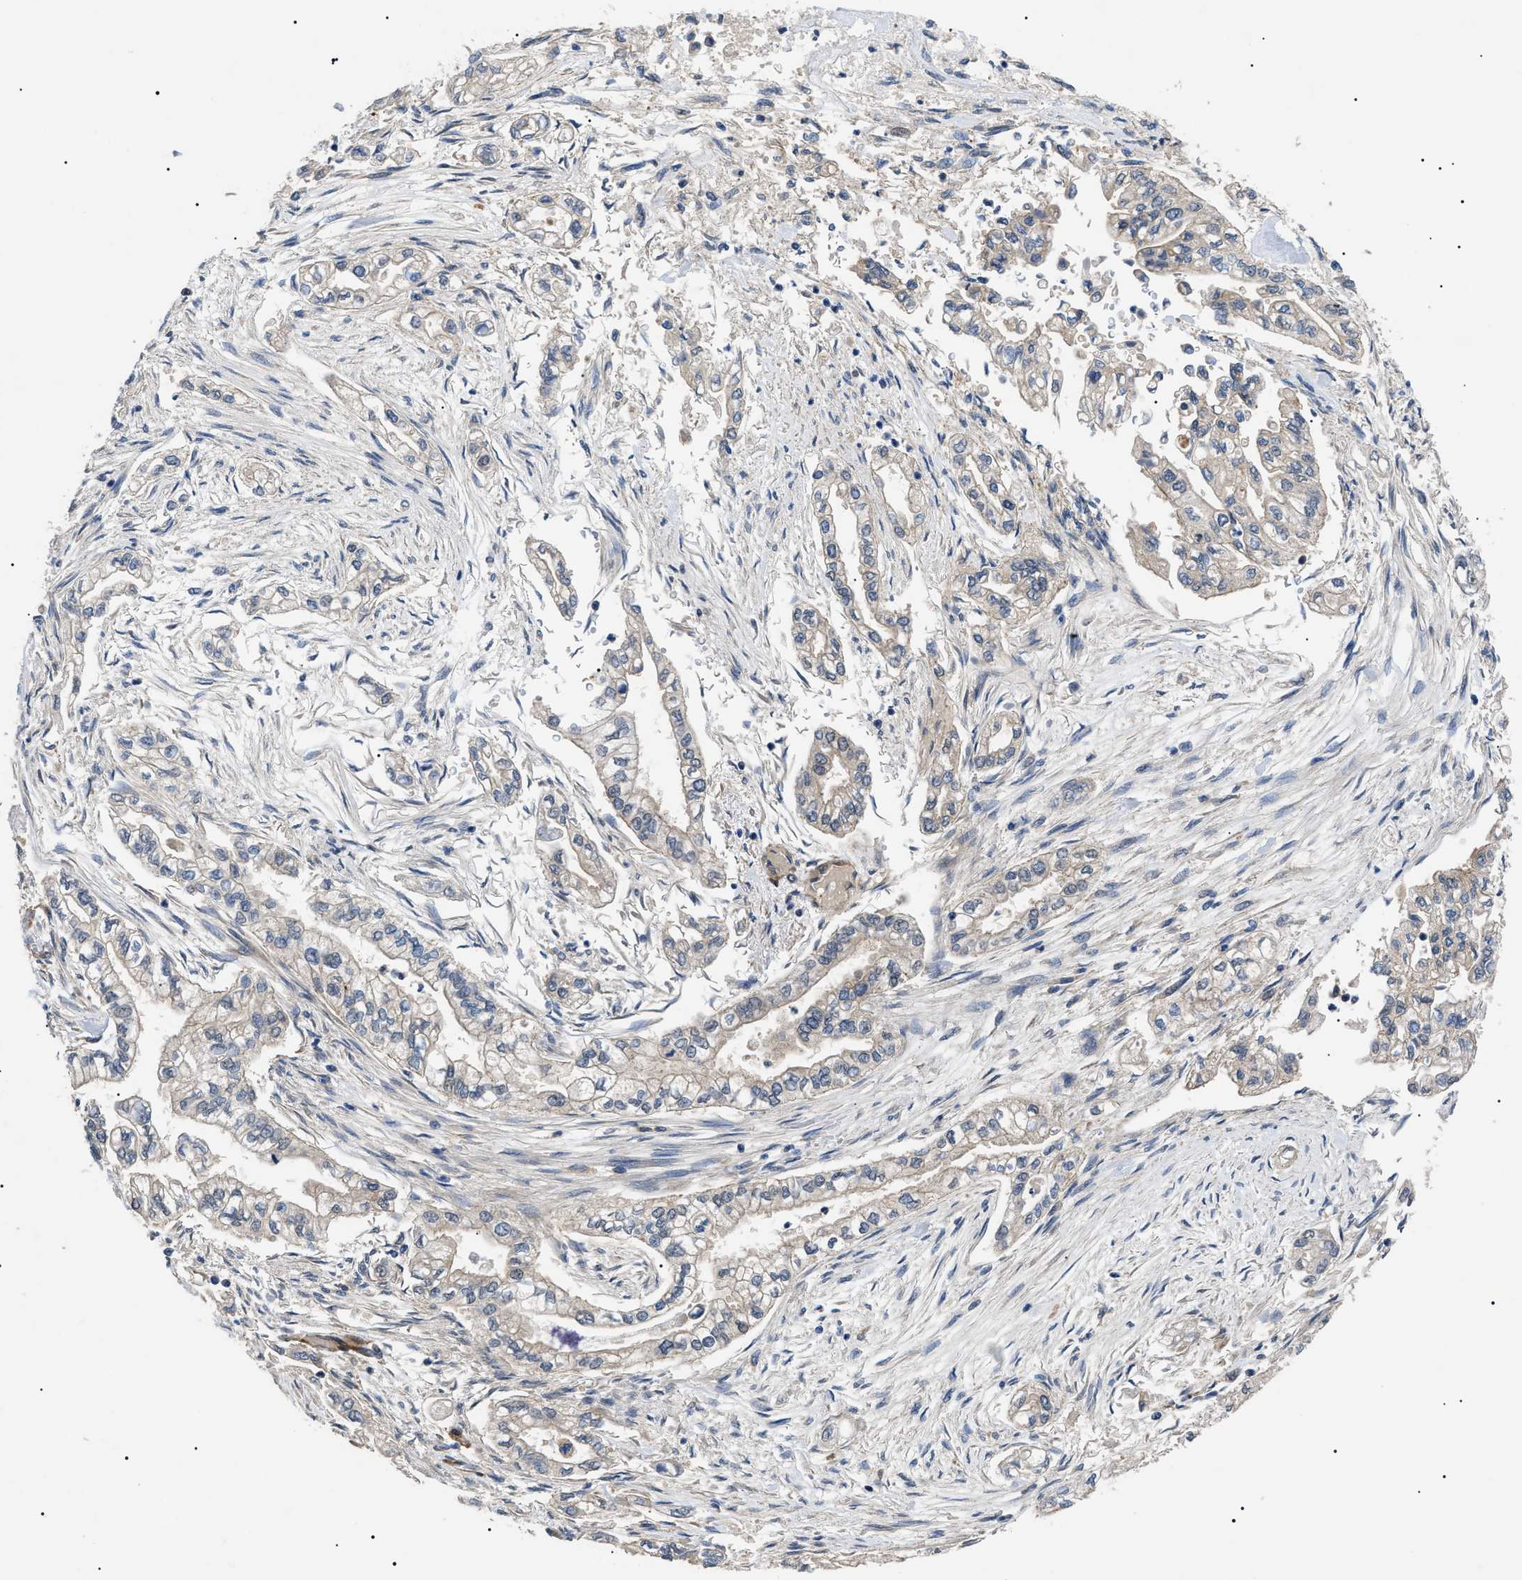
{"staining": {"intensity": "negative", "quantity": "none", "location": "none"}, "tissue": "pancreatic cancer", "cell_type": "Tumor cells", "image_type": "cancer", "snomed": [{"axis": "morphology", "description": "Normal tissue, NOS"}, {"axis": "topography", "description": "Pancreas"}], "caption": "IHC histopathology image of neoplastic tissue: pancreatic cancer stained with DAB reveals no significant protein staining in tumor cells.", "gene": "CRCP", "patient": {"sex": "male", "age": 42}}